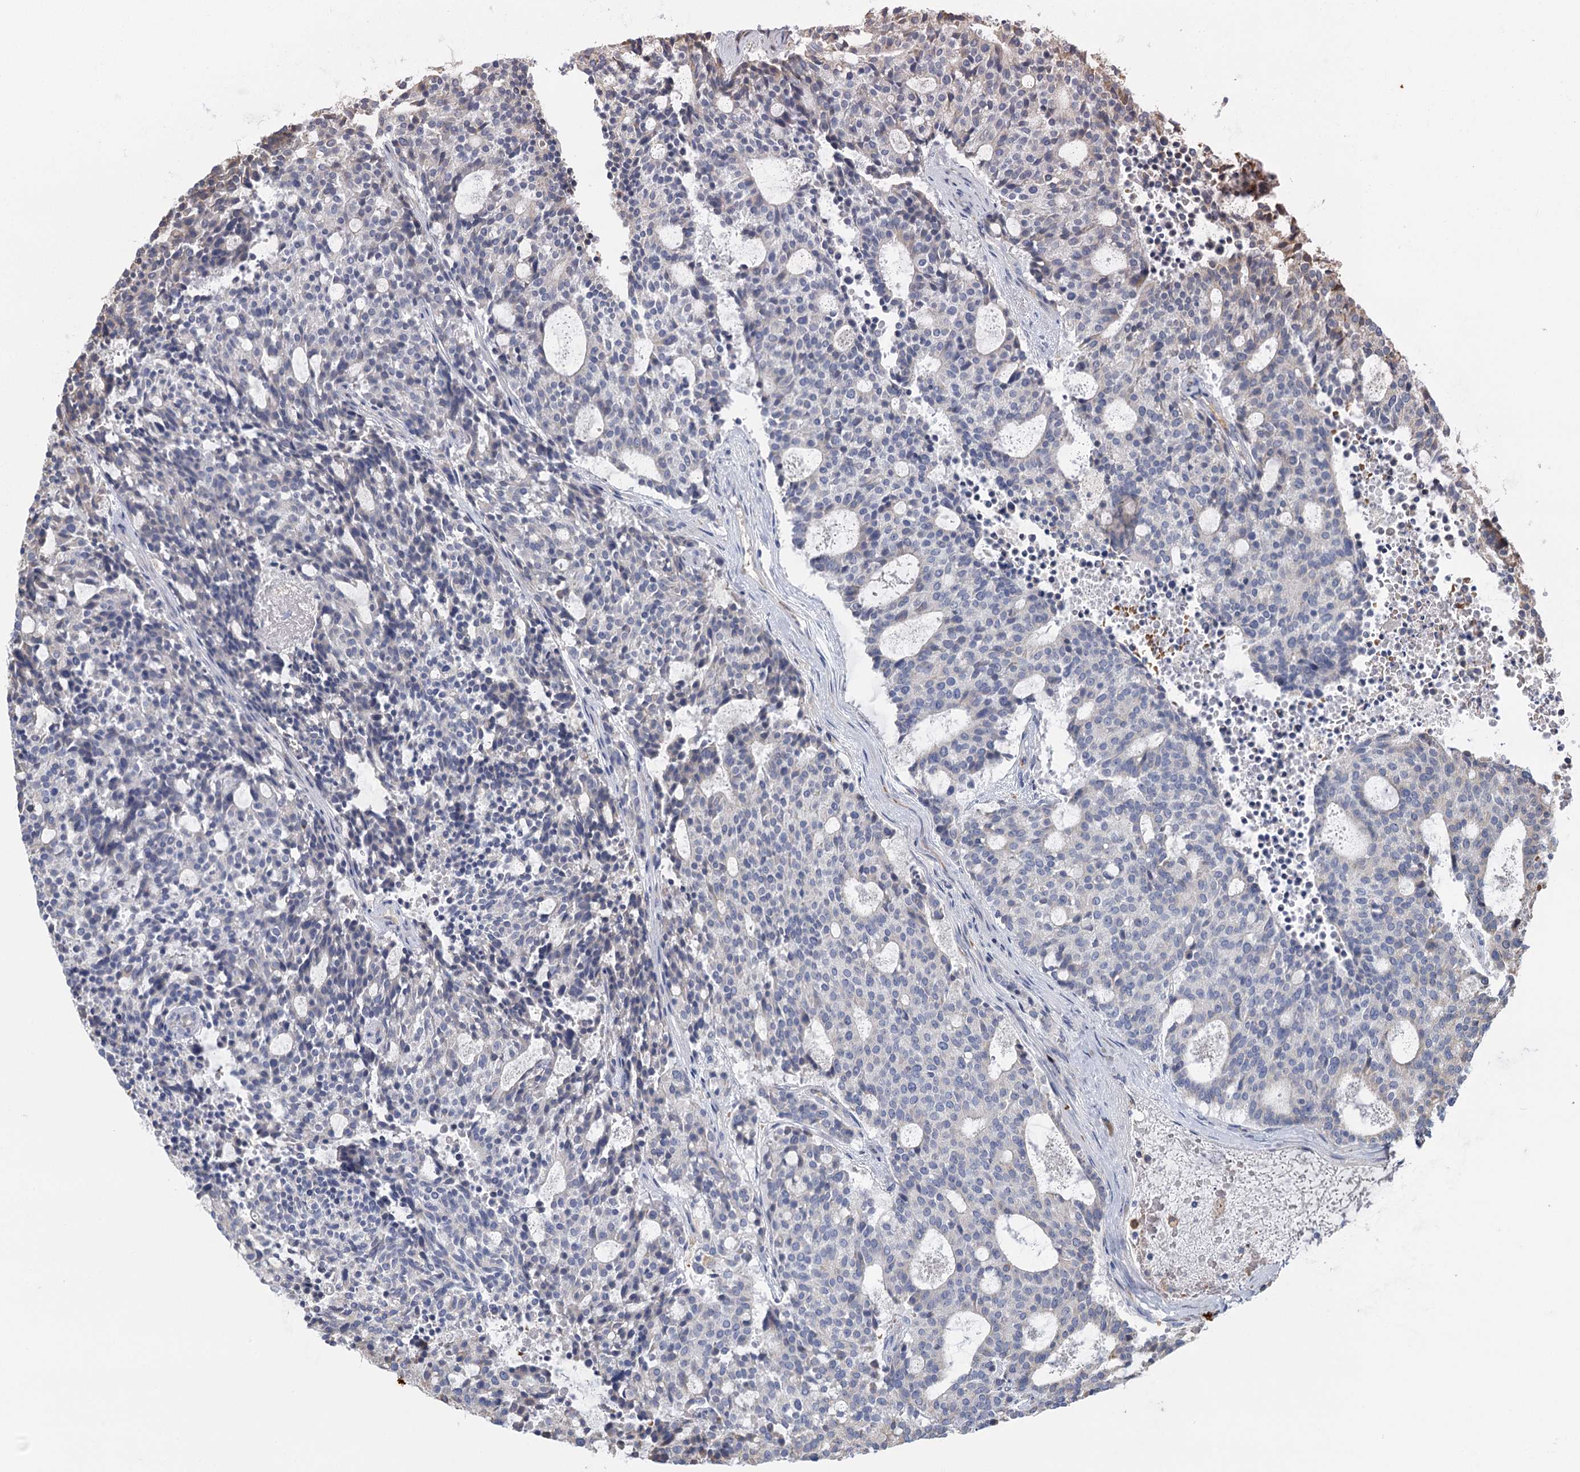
{"staining": {"intensity": "negative", "quantity": "none", "location": "none"}, "tissue": "carcinoid", "cell_type": "Tumor cells", "image_type": "cancer", "snomed": [{"axis": "morphology", "description": "Carcinoid, malignant, NOS"}, {"axis": "topography", "description": "Pancreas"}], "caption": "An image of human malignant carcinoid is negative for staining in tumor cells.", "gene": "ANKRD16", "patient": {"sex": "female", "age": 54}}